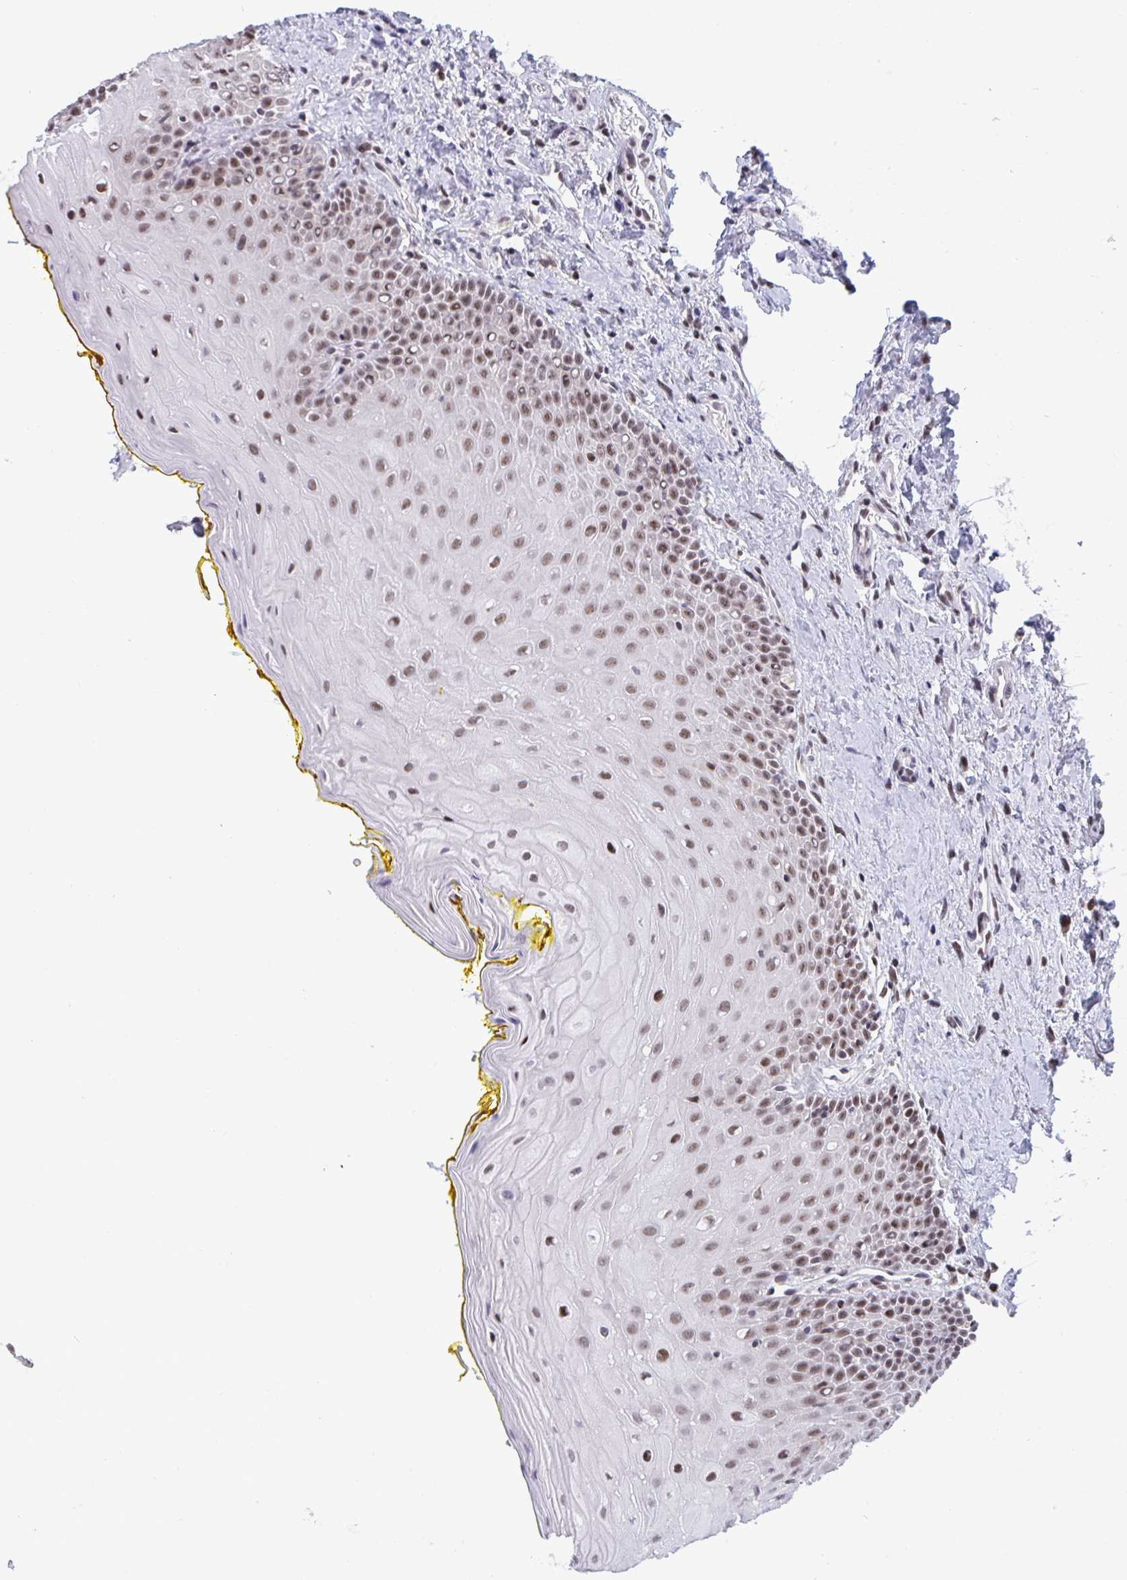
{"staining": {"intensity": "moderate", "quantity": ">75%", "location": "nuclear"}, "tissue": "oral mucosa", "cell_type": "Squamous epithelial cells", "image_type": "normal", "snomed": [{"axis": "morphology", "description": "Normal tissue, NOS"}, {"axis": "morphology", "description": "Squamous cell carcinoma, NOS"}, {"axis": "topography", "description": "Oral tissue"}, {"axis": "topography", "description": "Head-Neck"}], "caption": "Human oral mucosa stained with a brown dye shows moderate nuclear positive staining in approximately >75% of squamous epithelial cells.", "gene": "WBP11", "patient": {"sex": "female", "age": 70}}